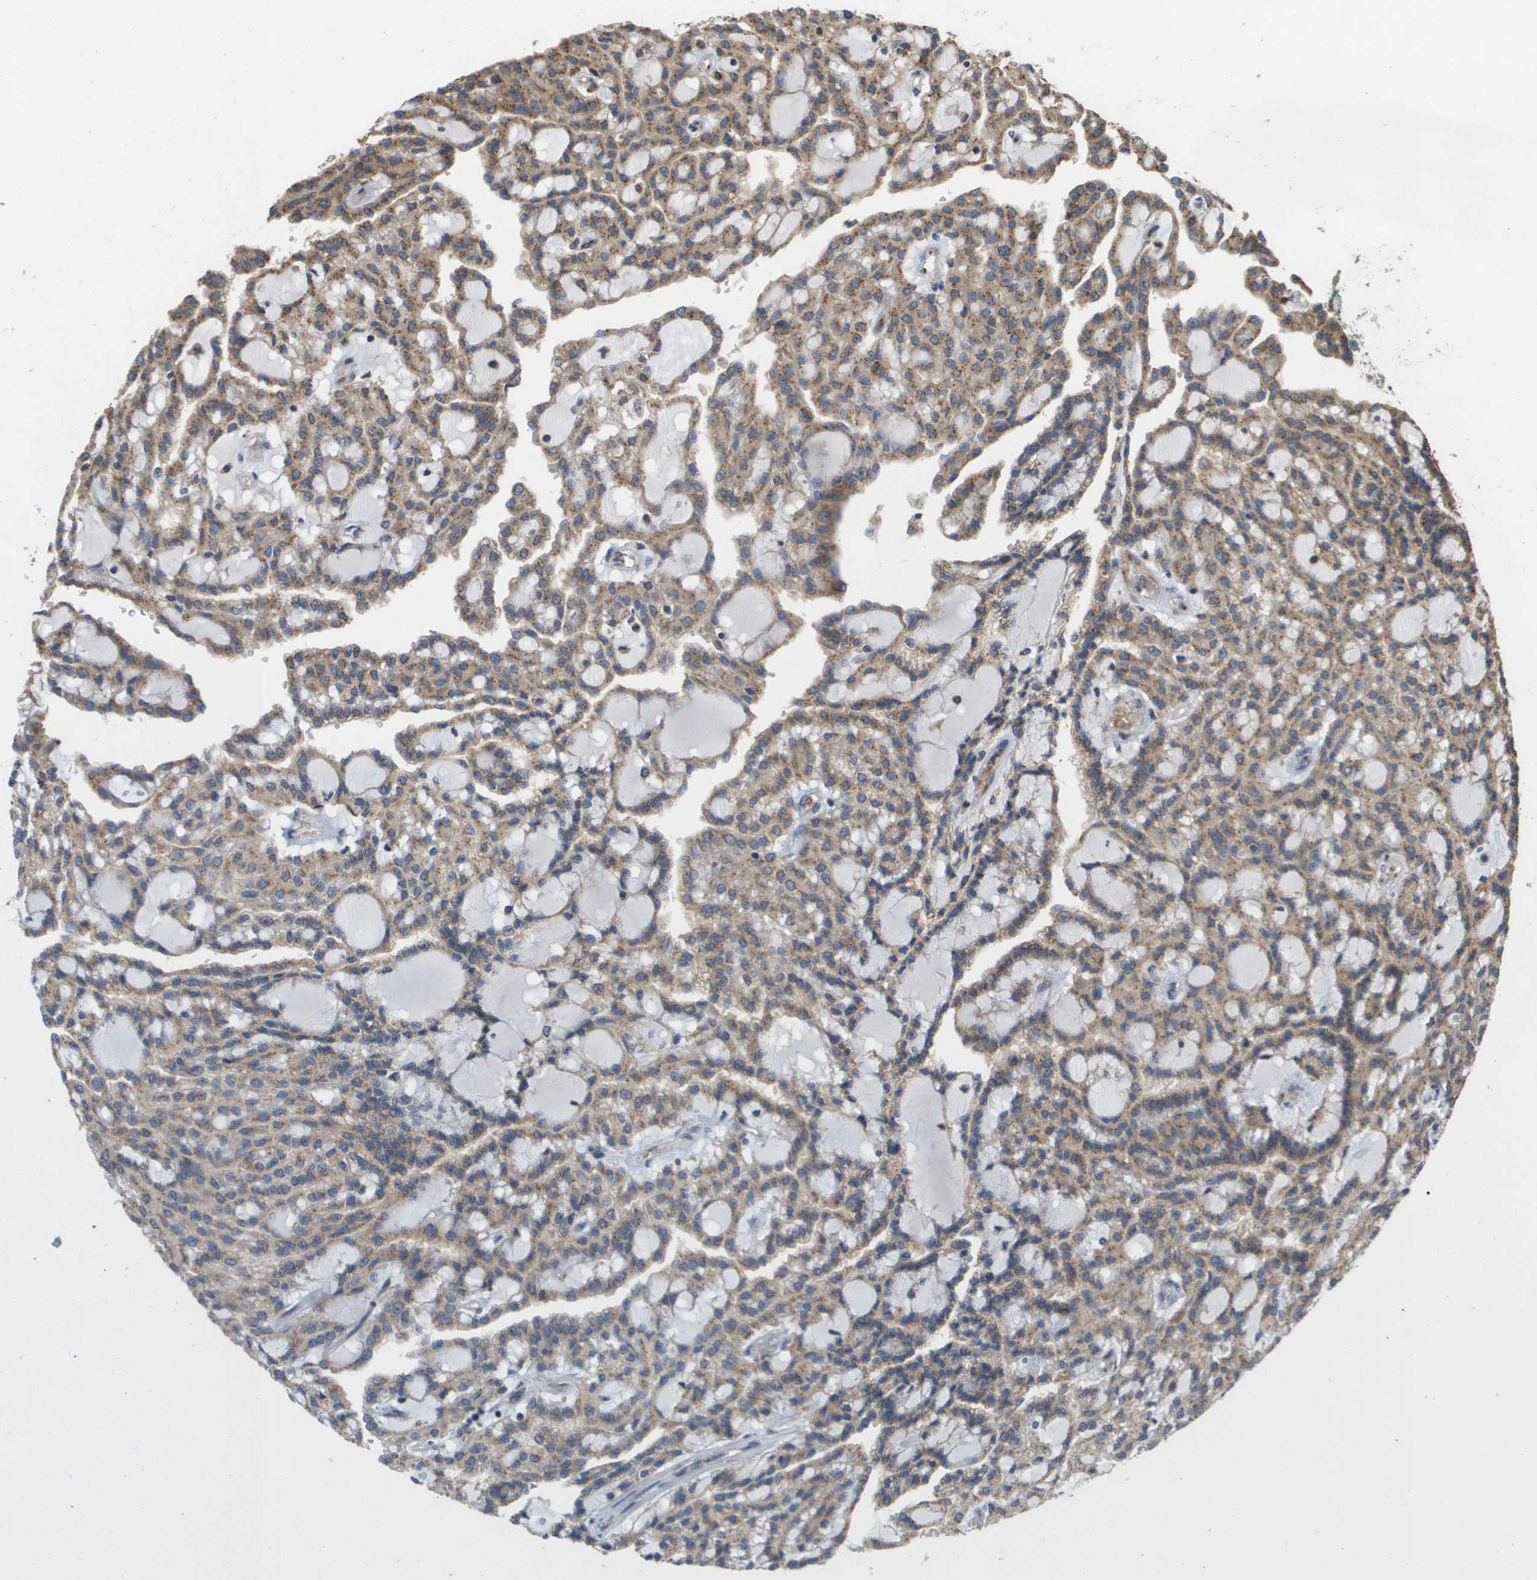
{"staining": {"intensity": "moderate", "quantity": ">75%", "location": "cytoplasmic/membranous"}, "tissue": "renal cancer", "cell_type": "Tumor cells", "image_type": "cancer", "snomed": [{"axis": "morphology", "description": "Adenocarcinoma, NOS"}, {"axis": "topography", "description": "Kidney"}], "caption": "Protein expression analysis of renal cancer shows moderate cytoplasmic/membranous positivity in about >75% of tumor cells.", "gene": "PCK1", "patient": {"sex": "male", "age": 63}}